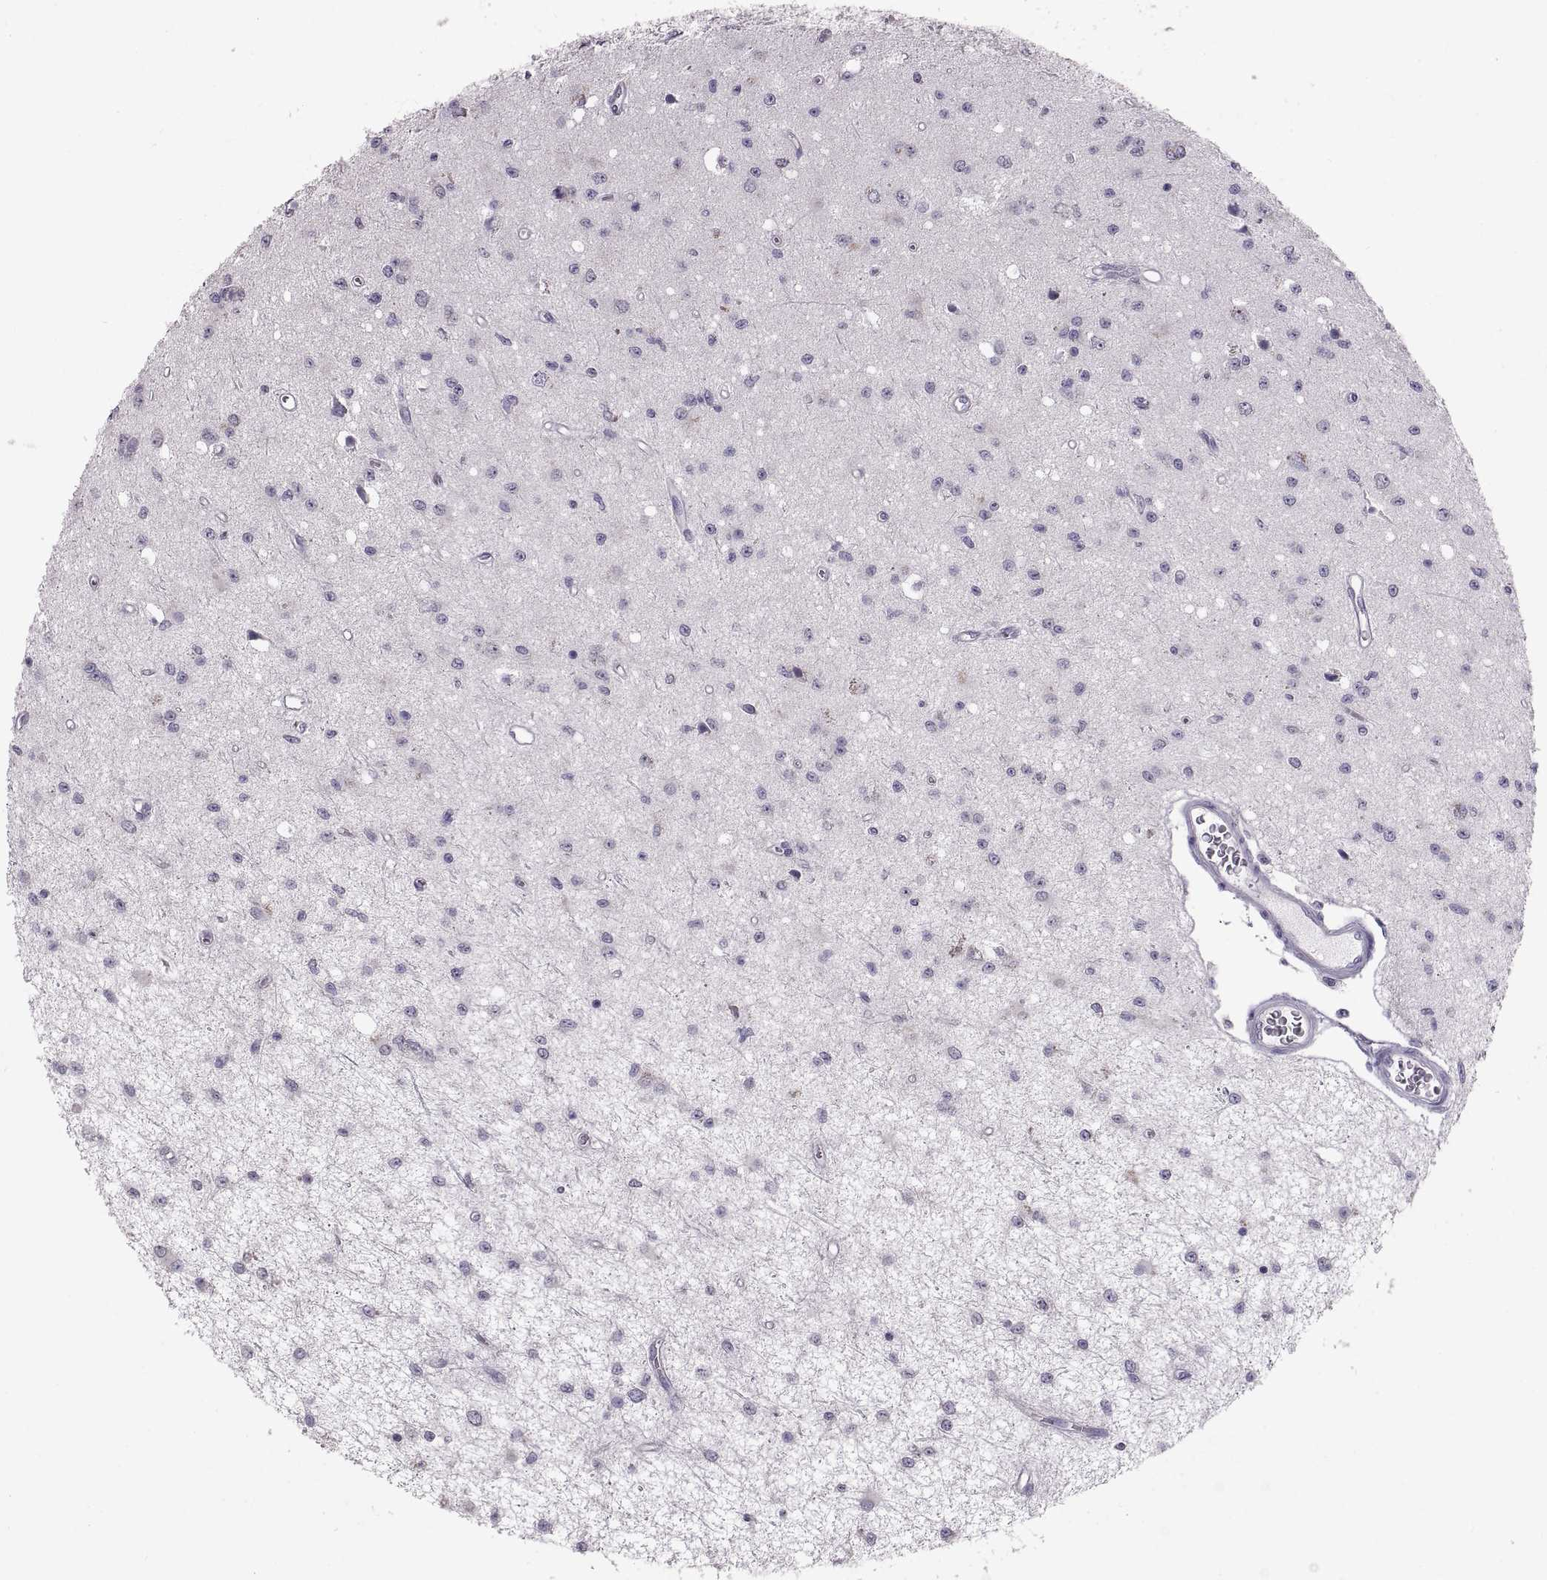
{"staining": {"intensity": "negative", "quantity": "none", "location": "none"}, "tissue": "glioma", "cell_type": "Tumor cells", "image_type": "cancer", "snomed": [{"axis": "morphology", "description": "Glioma, malignant, Low grade"}, {"axis": "topography", "description": "Brain"}], "caption": "High power microscopy photomicrograph of an immunohistochemistry histopathology image of glioma, revealing no significant positivity in tumor cells.", "gene": "WBP2NL", "patient": {"sex": "female", "age": 45}}